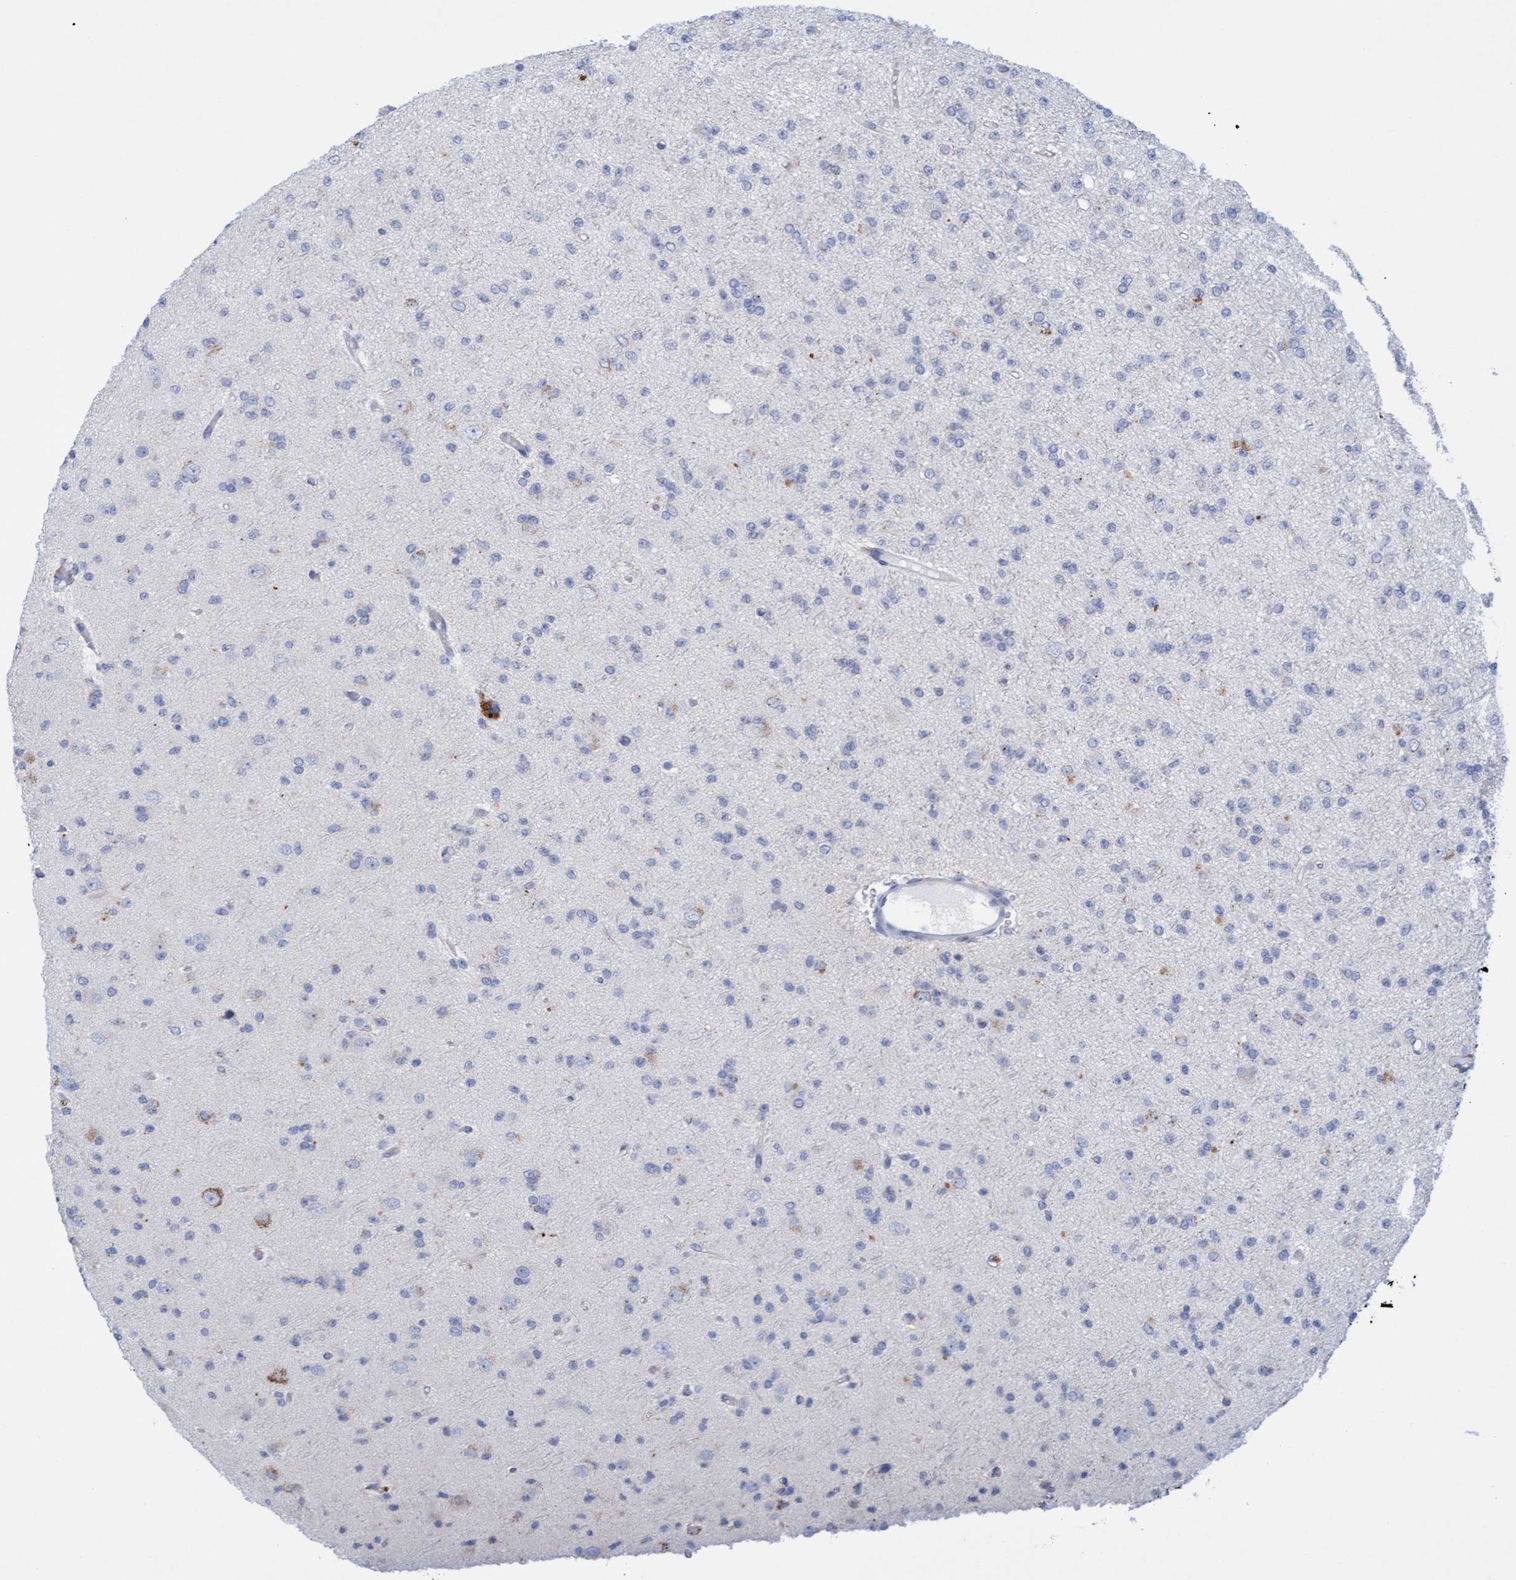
{"staining": {"intensity": "negative", "quantity": "none", "location": "none"}, "tissue": "glioma", "cell_type": "Tumor cells", "image_type": "cancer", "snomed": [{"axis": "morphology", "description": "Glioma, malignant, Low grade"}, {"axis": "topography", "description": "Brain"}], "caption": "IHC micrograph of neoplastic tissue: human malignant low-grade glioma stained with DAB (3,3'-diaminobenzidine) displays no significant protein expression in tumor cells. The staining is performed using DAB brown chromogen with nuclei counter-stained in using hematoxylin.", "gene": "SGSH", "patient": {"sex": "female", "age": 22}}